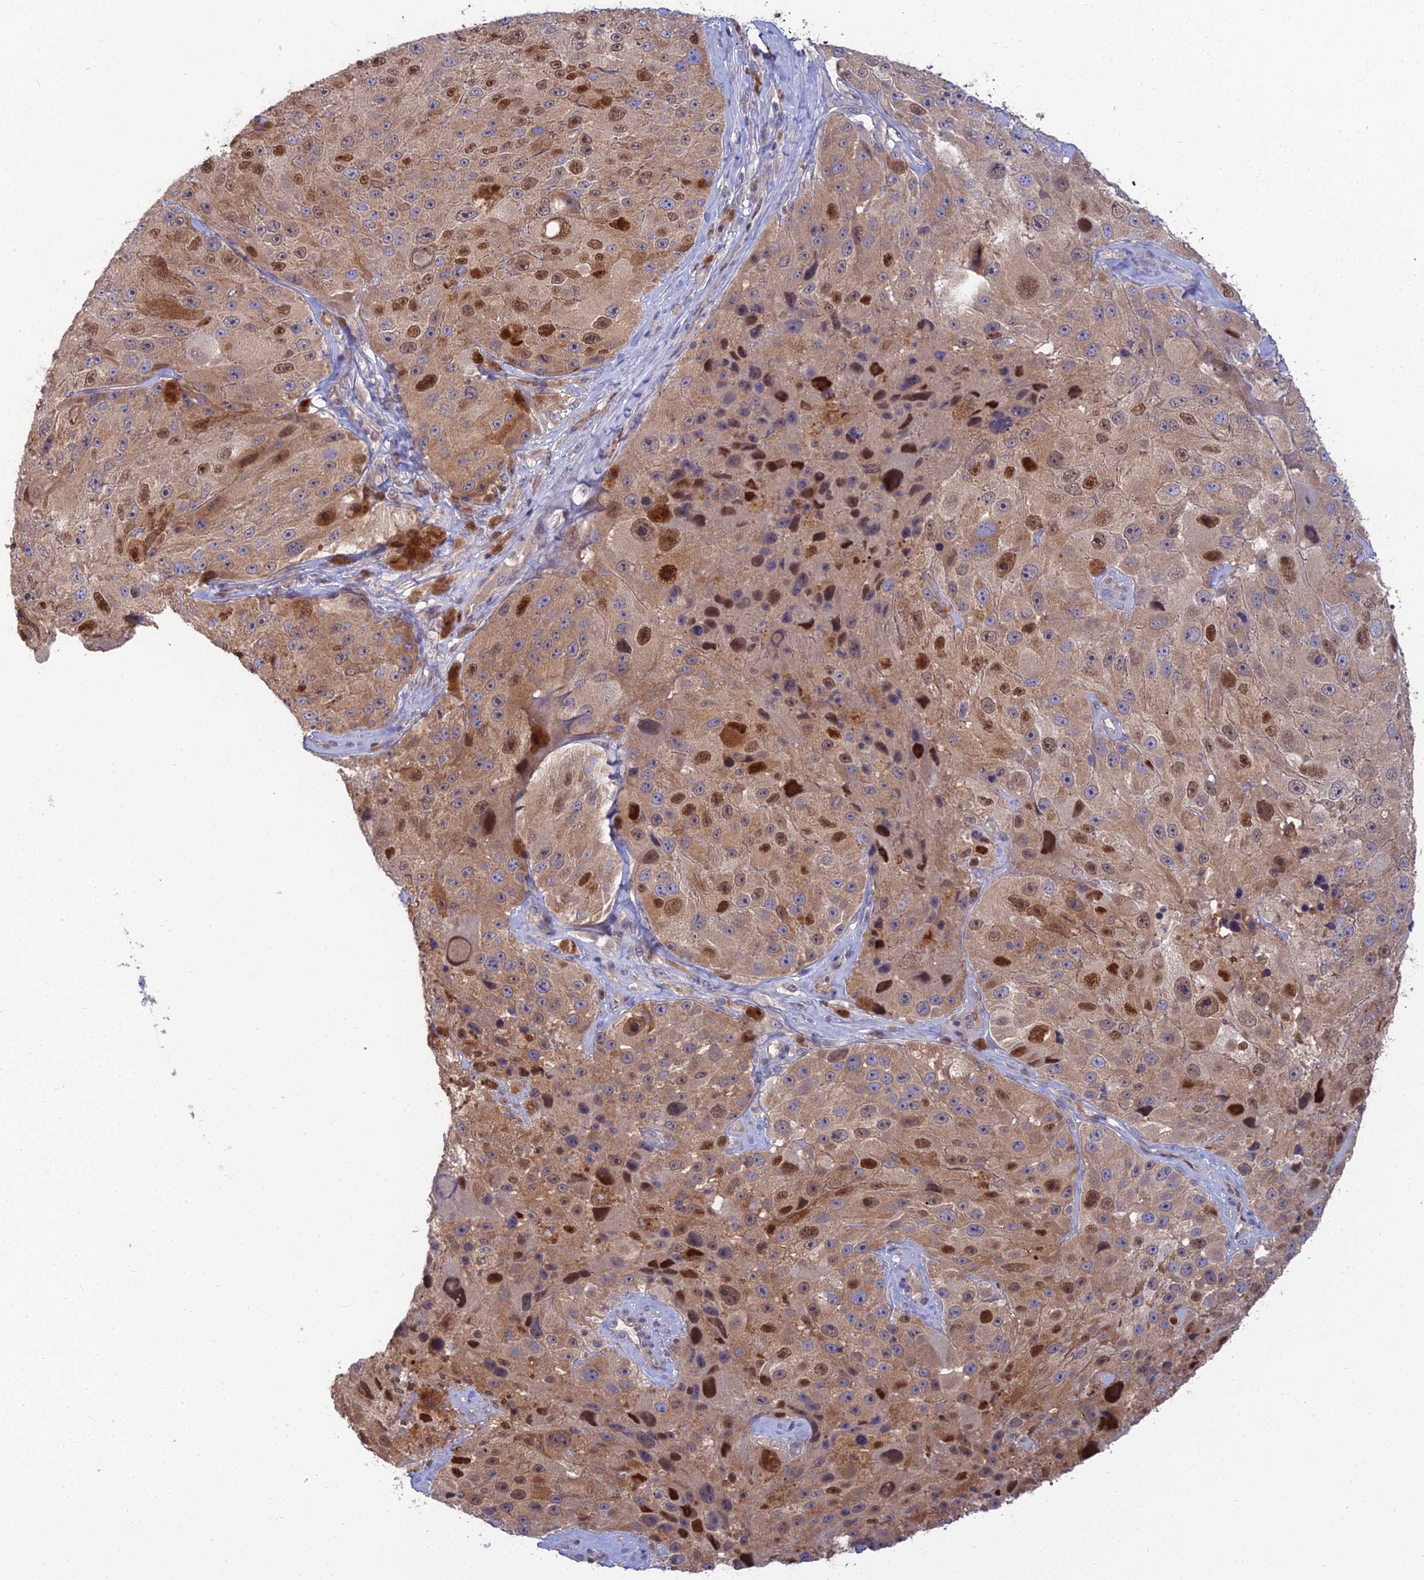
{"staining": {"intensity": "strong", "quantity": "25%-75%", "location": "nuclear"}, "tissue": "melanoma", "cell_type": "Tumor cells", "image_type": "cancer", "snomed": [{"axis": "morphology", "description": "Malignant melanoma, Metastatic site"}, {"axis": "topography", "description": "Lymph node"}], "caption": "About 25%-75% of tumor cells in malignant melanoma (metastatic site) exhibit strong nuclear protein staining as visualized by brown immunohistochemical staining.", "gene": "DNPEP", "patient": {"sex": "male", "age": 62}}